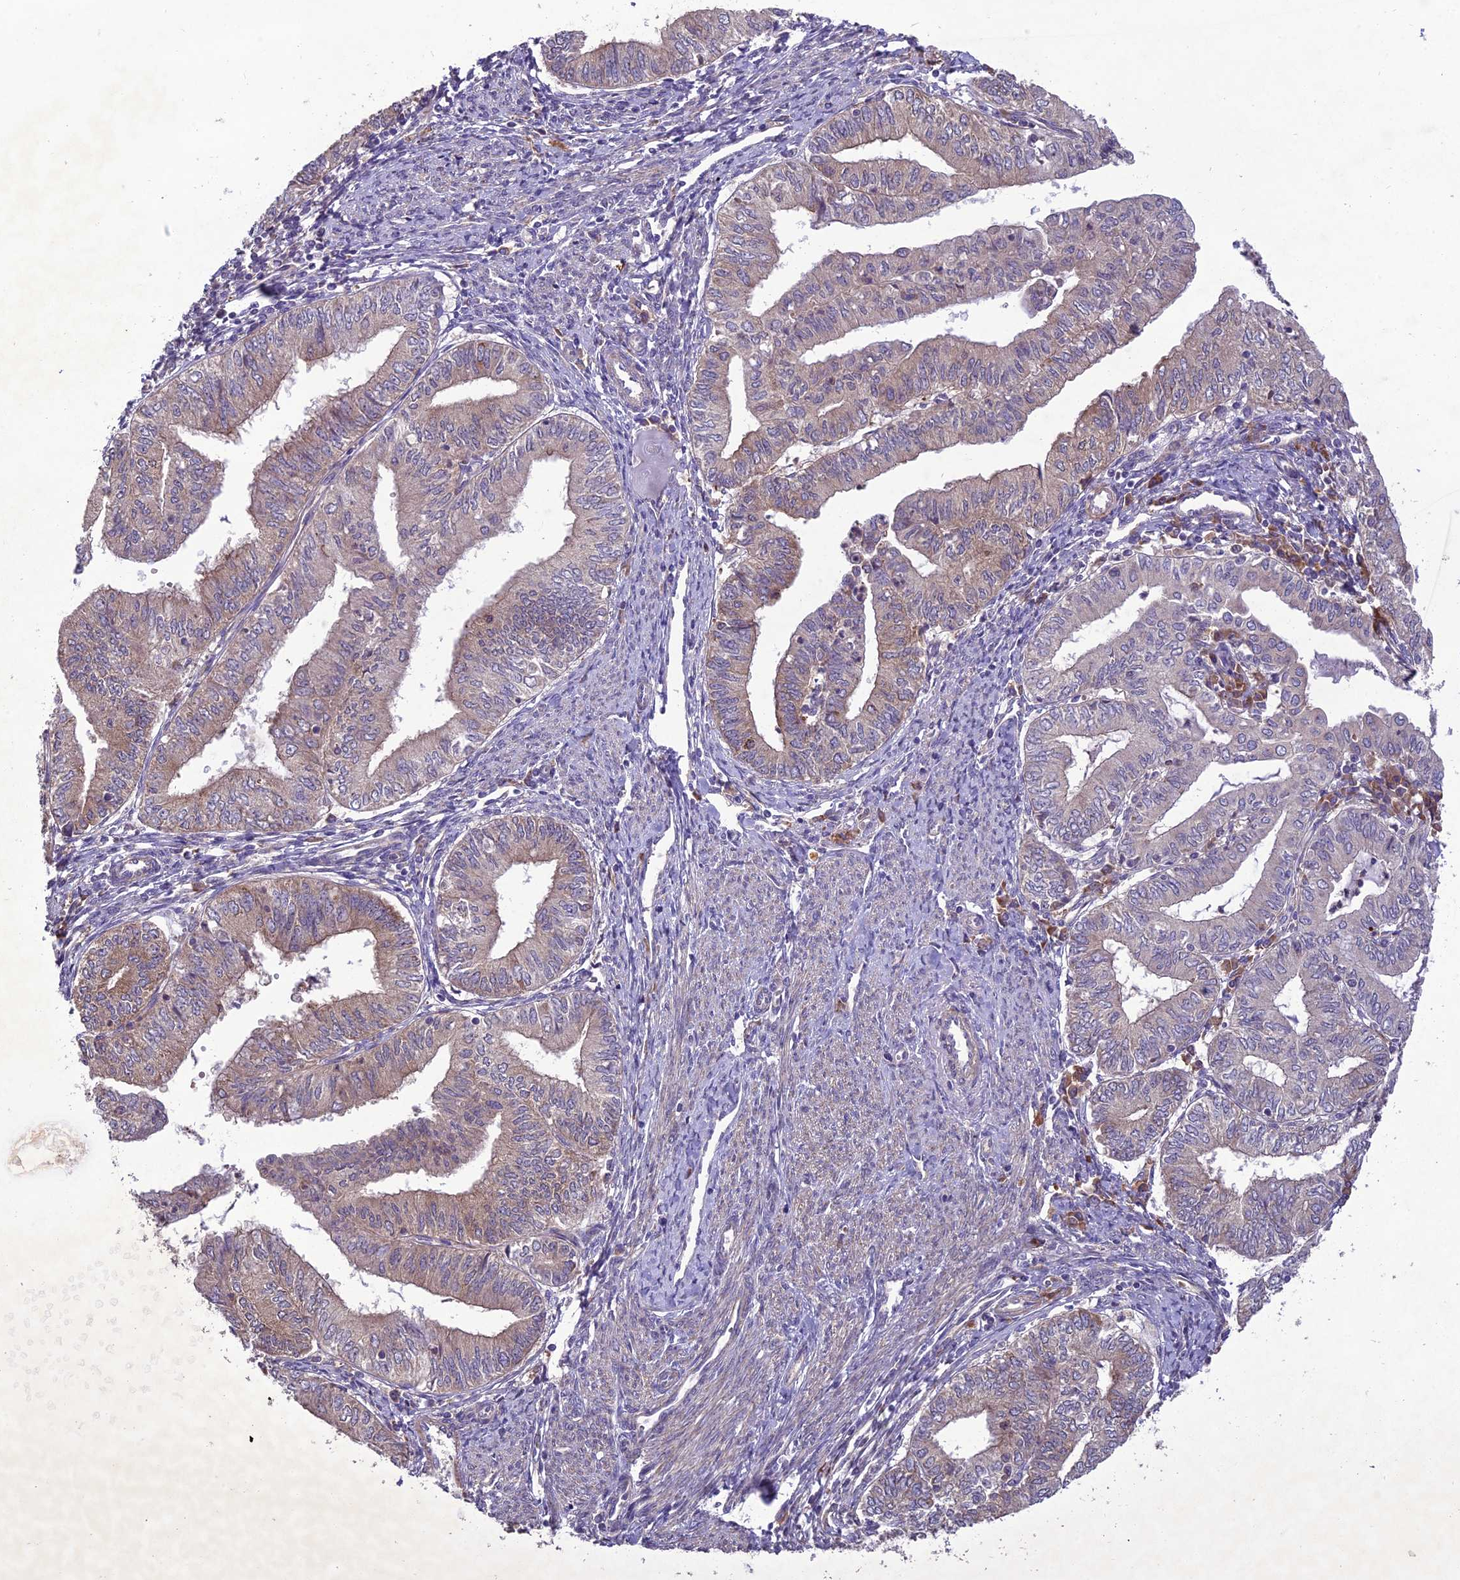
{"staining": {"intensity": "weak", "quantity": "25%-75%", "location": "cytoplasmic/membranous"}, "tissue": "endometrial cancer", "cell_type": "Tumor cells", "image_type": "cancer", "snomed": [{"axis": "morphology", "description": "Adenocarcinoma, NOS"}, {"axis": "topography", "description": "Endometrium"}], "caption": "Tumor cells reveal low levels of weak cytoplasmic/membranous expression in approximately 25%-75% of cells in endometrial adenocarcinoma. (brown staining indicates protein expression, while blue staining denotes nuclei).", "gene": "CENPL", "patient": {"sex": "female", "age": 66}}